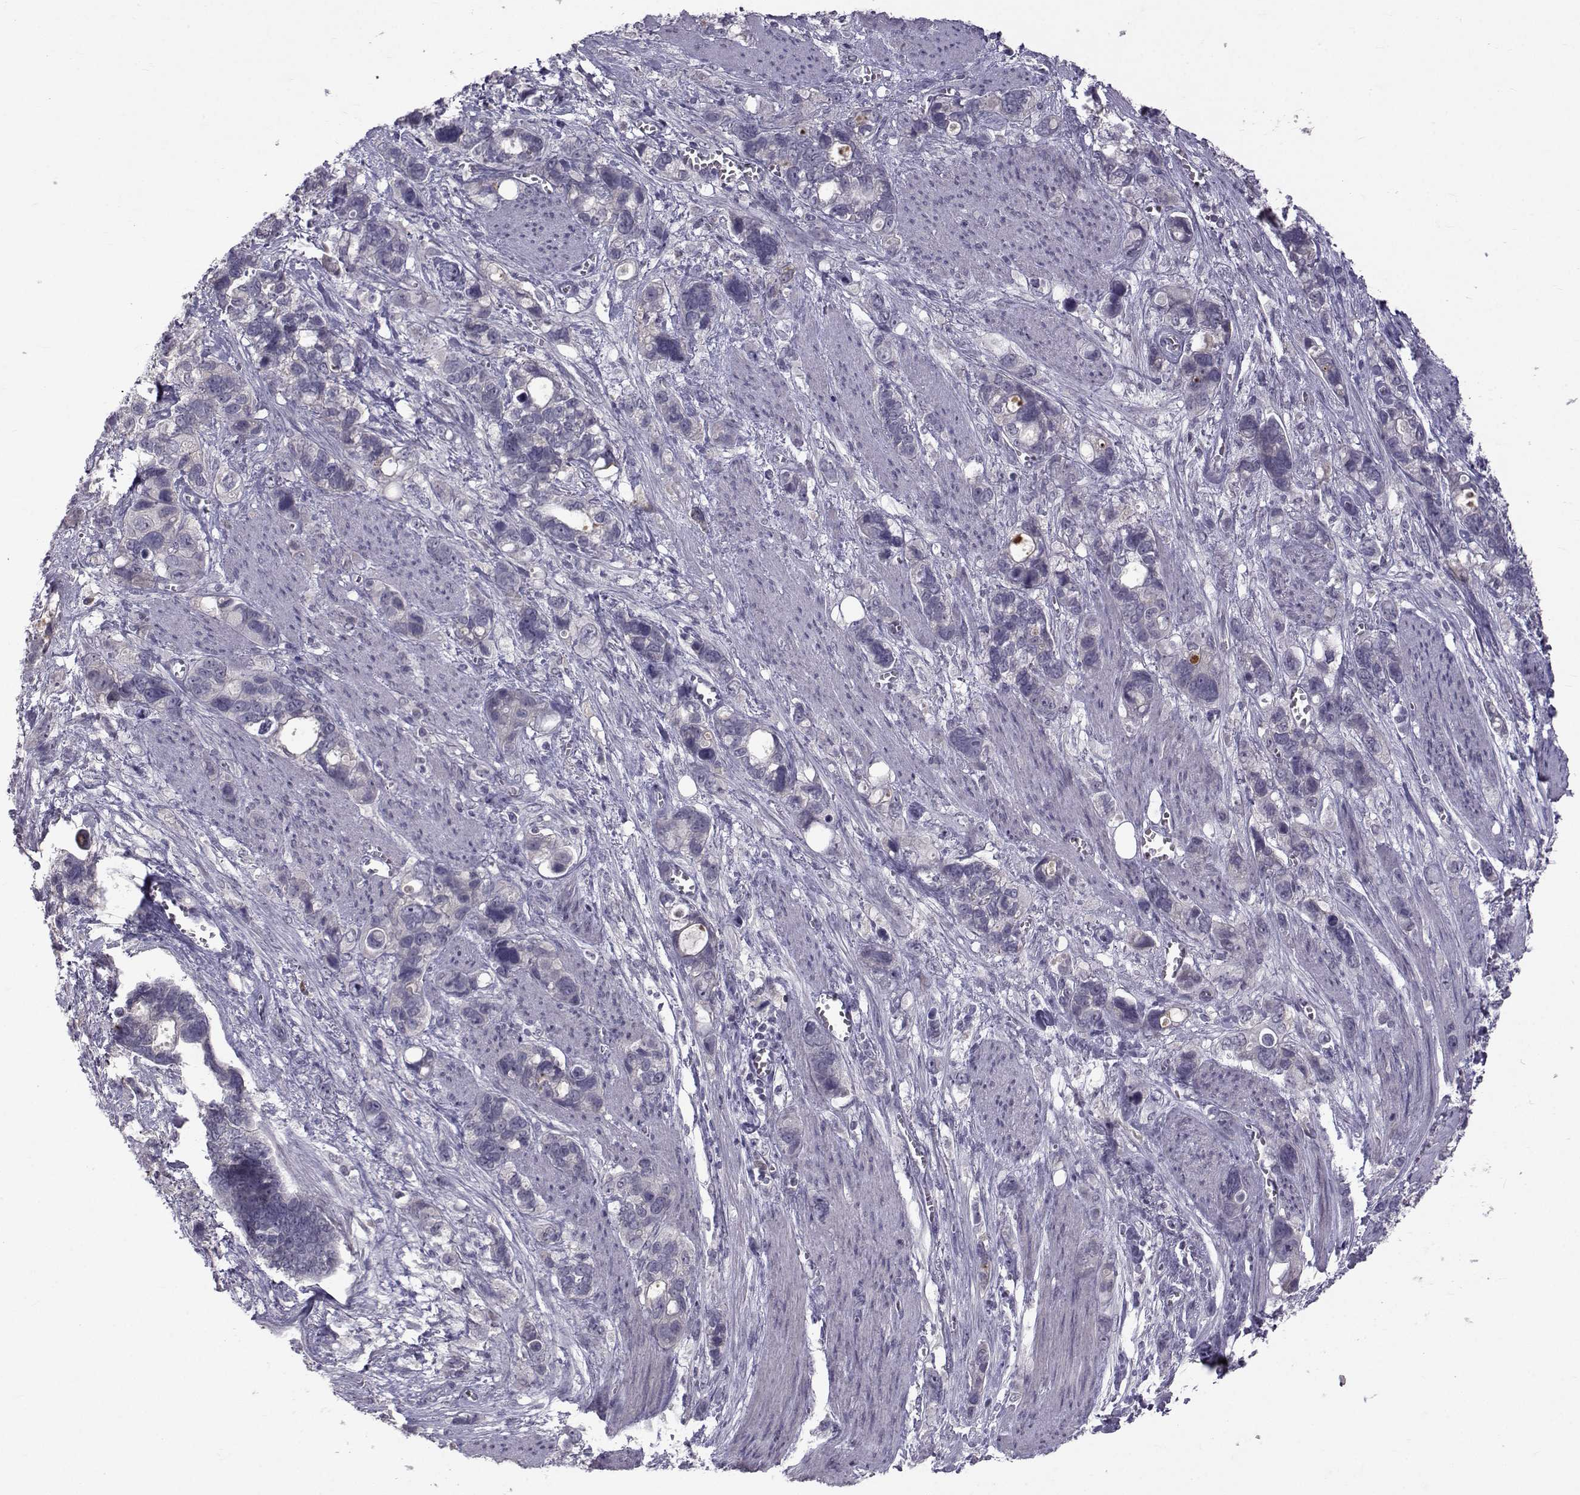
{"staining": {"intensity": "negative", "quantity": "none", "location": "none"}, "tissue": "stomach cancer", "cell_type": "Tumor cells", "image_type": "cancer", "snomed": [{"axis": "morphology", "description": "Adenocarcinoma, NOS"}, {"axis": "topography", "description": "Stomach, upper"}], "caption": "The histopathology image reveals no staining of tumor cells in adenocarcinoma (stomach).", "gene": "TNFRSF11B", "patient": {"sex": "female", "age": 81}}